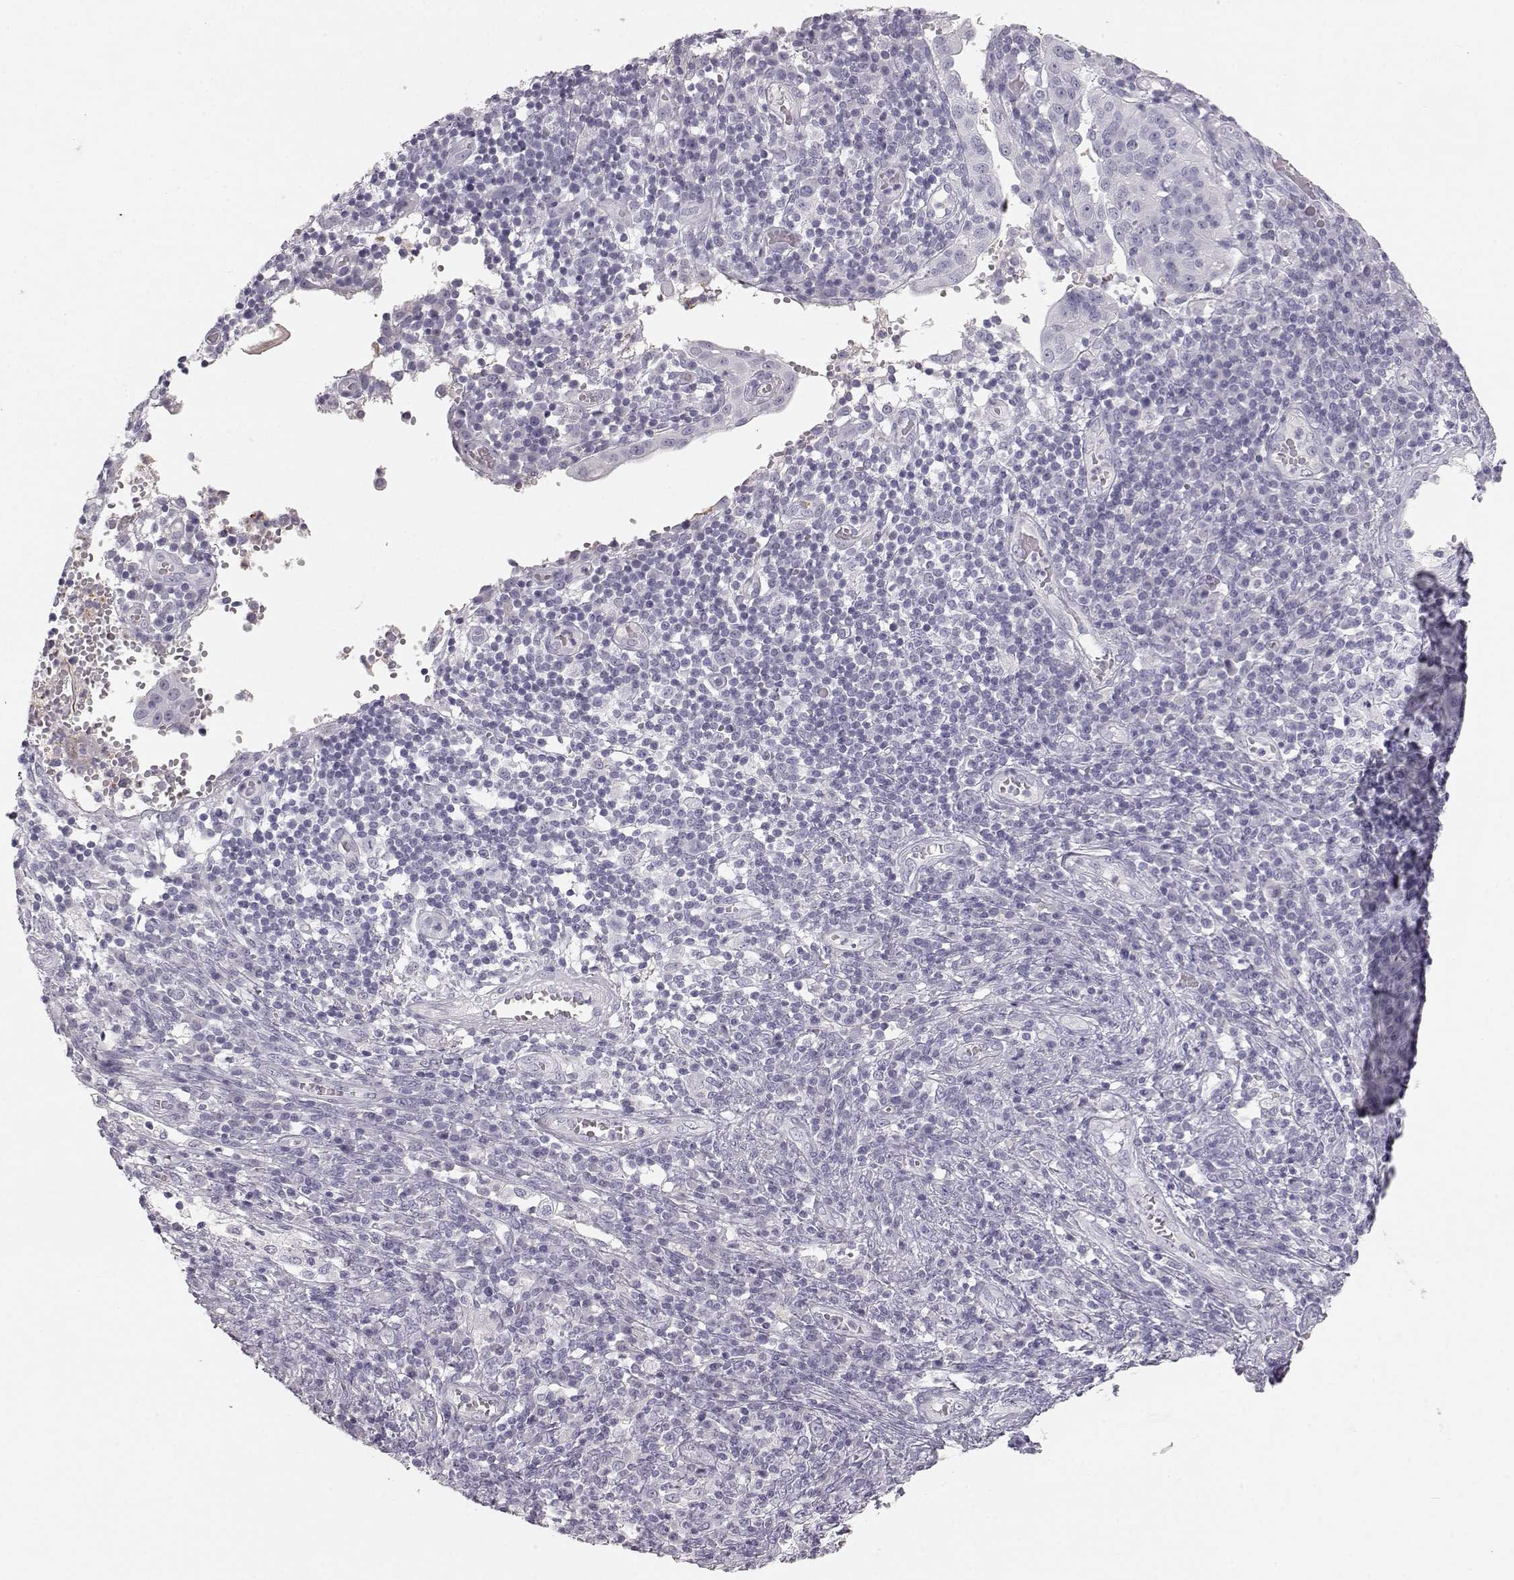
{"staining": {"intensity": "negative", "quantity": "none", "location": "none"}, "tissue": "cervical cancer", "cell_type": "Tumor cells", "image_type": "cancer", "snomed": [{"axis": "morphology", "description": "Squamous cell carcinoma, NOS"}, {"axis": "topography", "description": "Cervix"}], "caption": "Tumor cells show no significant staining in cervical cancer.", "gene": "KRTAP16-1", "patient": {"sex": "female", "age": 39}}